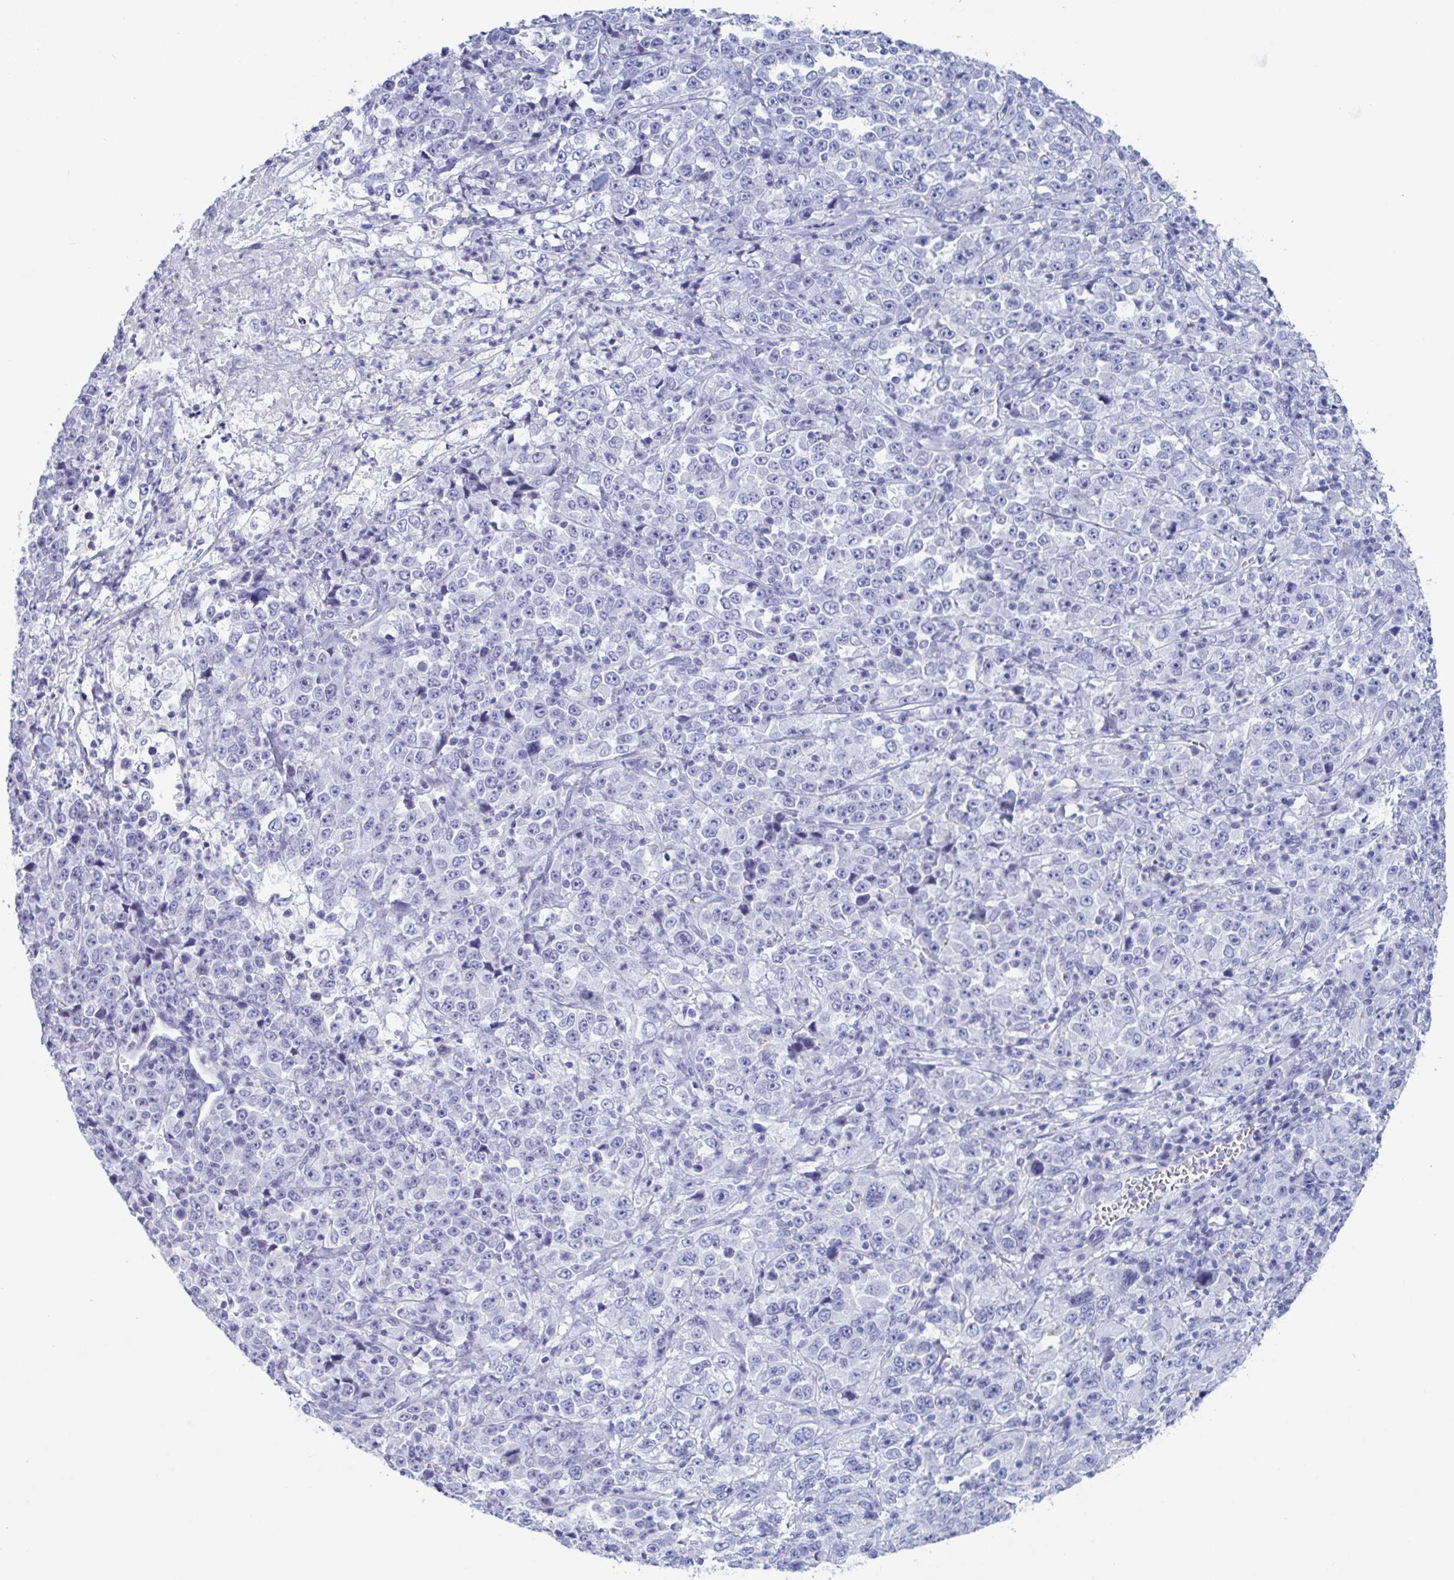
{"staining": {"intensity": "negative", "quantity": "none", "location": "none"}, "tissue": "stomach cancer", "cell_type": "Tumor cells", "image_type": "cancer", "snomed": [{"axis": "morphology", "description": "Normal tissue, NOS"}, {"axis": "morphology", "description": "Adenocarcinoma, NOS"}, {"axis": "topography", "description": "Stomach, upper"}, {"axis": "topography", "description": "Stomach"}], "caption": "High power microscopy micrograph of an immunohistochemistry photomicrograph of stomach adenocarcinoma, revealing no significant expression in tumor cells.", "gene": "CDX4", "patient": {"sex": "male", "age": 59}}